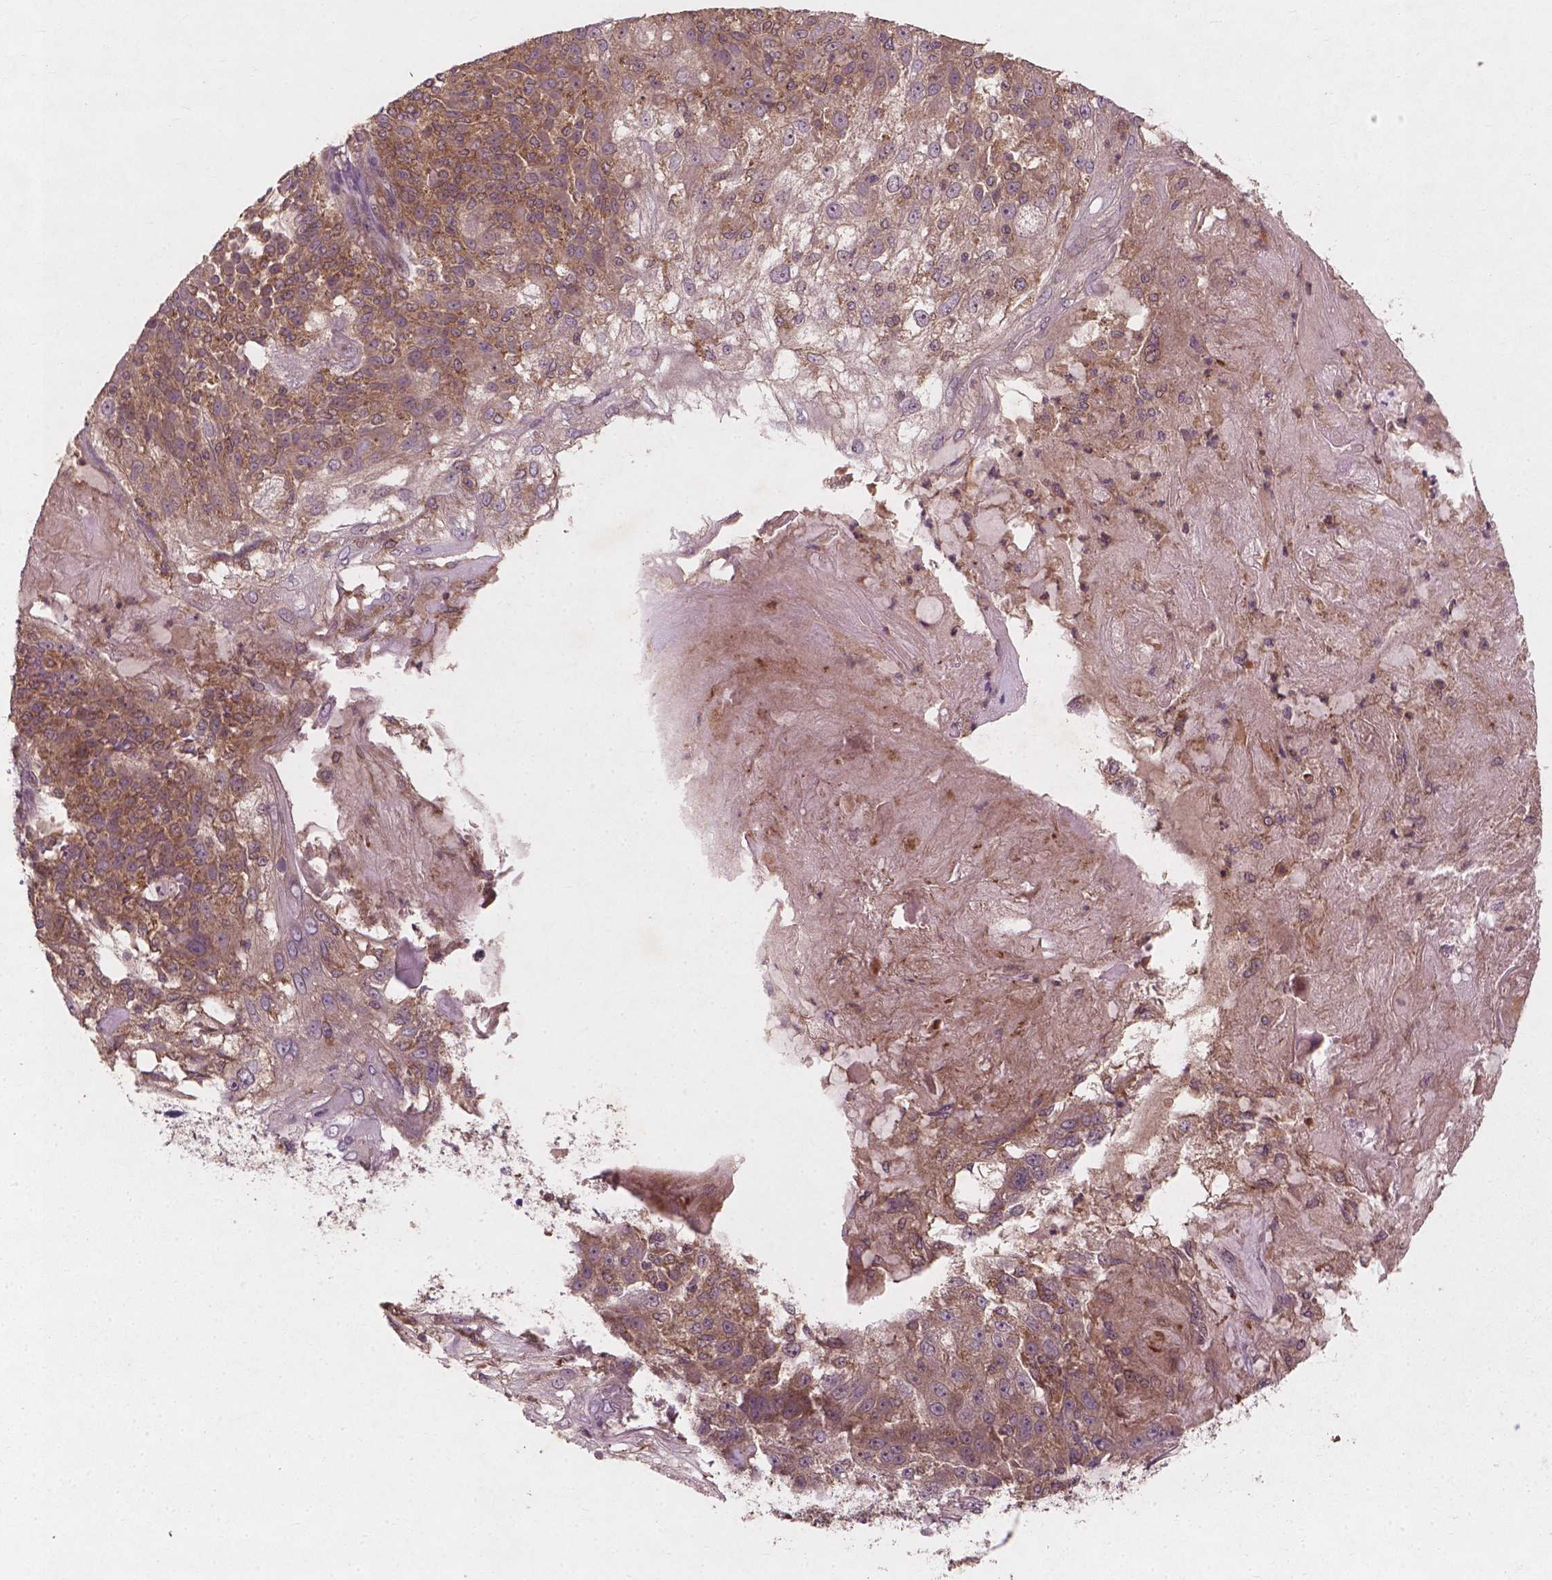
{"staining": {"intensity": "moderate", "quantity": "25%-75%", "location": "cytoplasmic/membranous"}, "tissue": "skin cancer", "cell_type": "Tumor cells", "image_type": "cancer", "snomed": [{"axis": "morphology", "description": "Normal tissue, NOS"}, {"axis": "morphology", "description": "Squamous cell carcinoma, NOS"}, {"axis": "topography", "description": "Skin"}], "caption": "A photomicrograph of skin cancer stained for a protein exhibits moderate cytoplasmic/membranous brown staining in tumor cells.", "gene": "CYFIP2", "patient": {"sex": "female", "age": 83}}